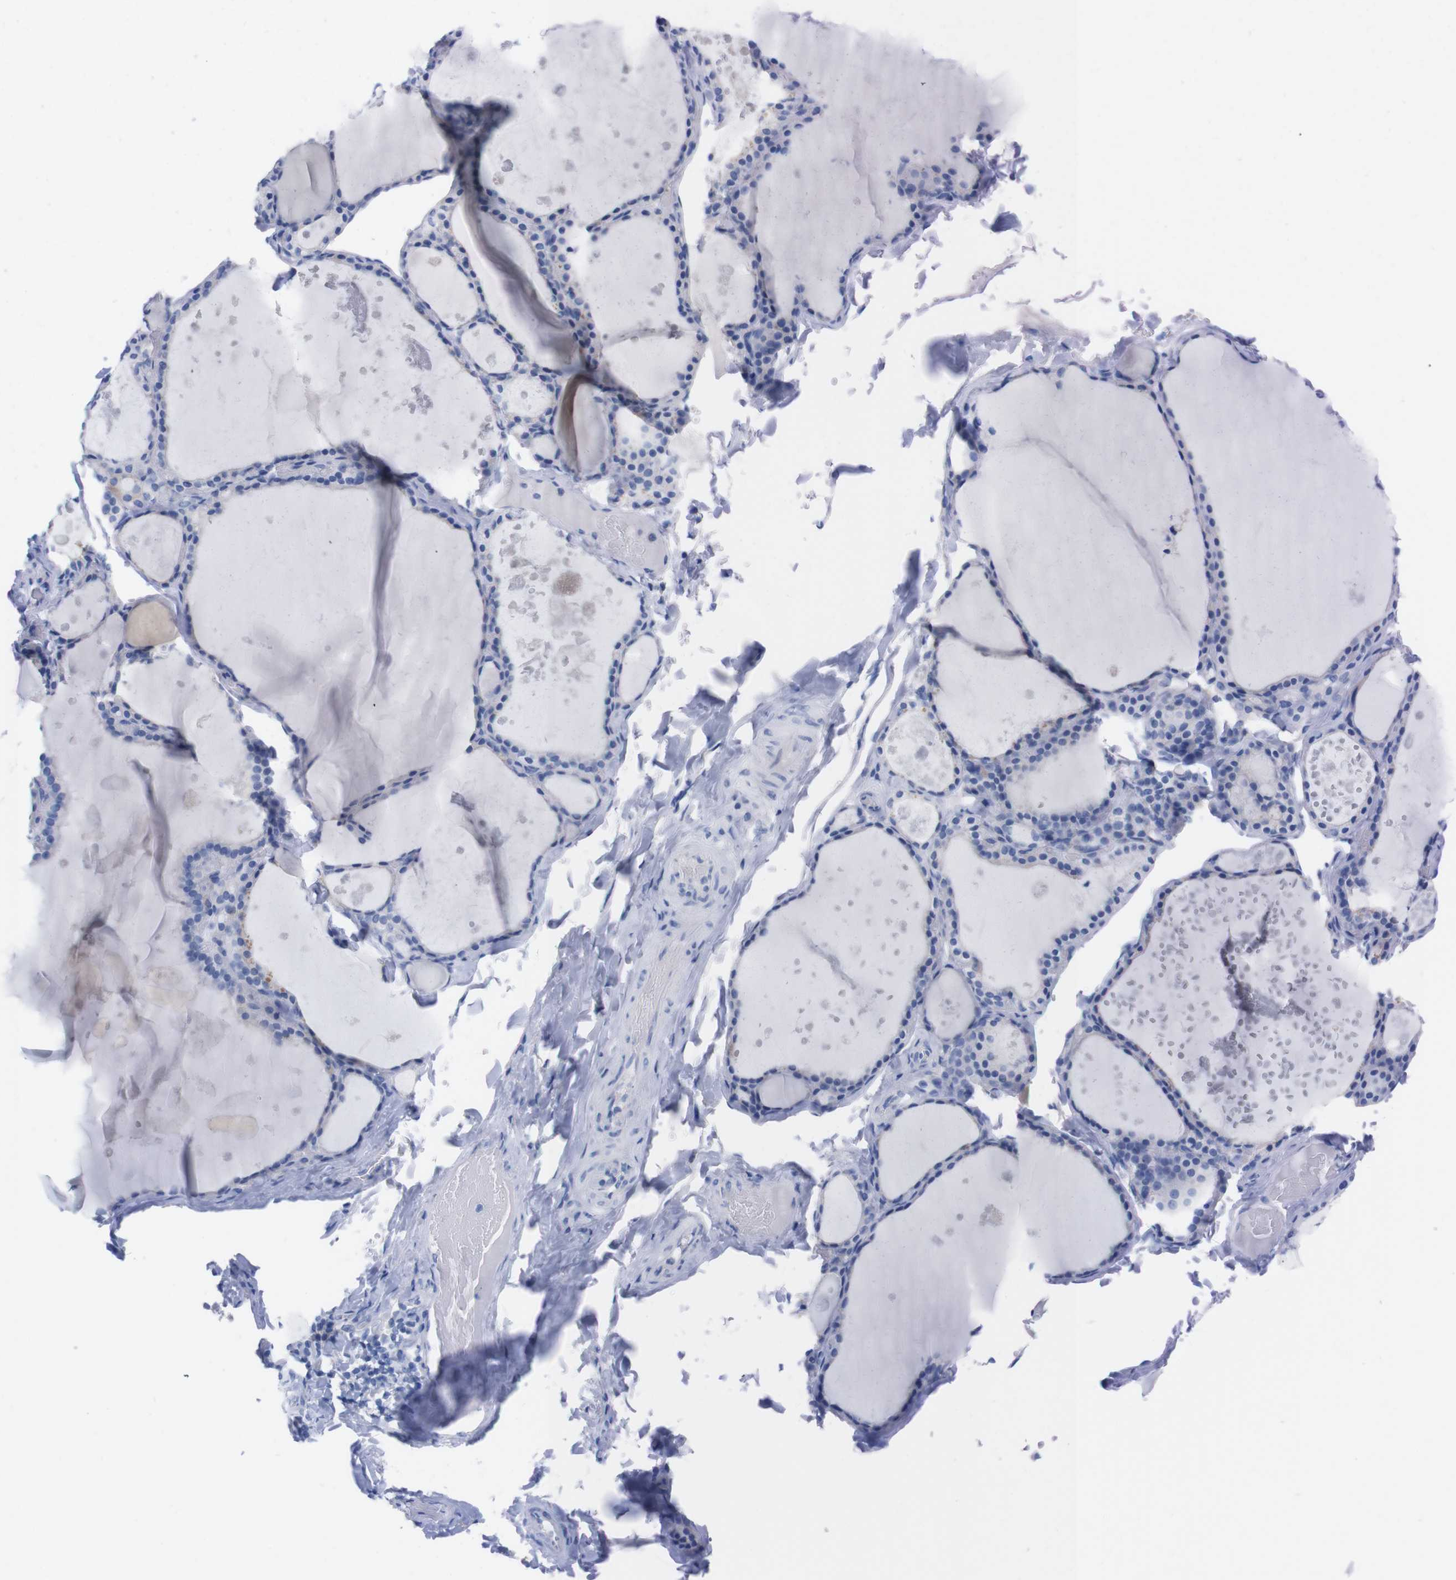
{"staining": {"intensity": "negative", "quantity": "none", "location": "none"}, "tissue": "thyroid gland", "cell_type": "Glandular cells", "image_type": "normal", "snomed": [{"axis": "morphology", "description": "Normal tissue, NOS"}, {"axis": "topography", "description": "Thyroid gland"}], "caption": "Immunohistochemistry image of benign human thyroid gland stained for a protein (brown), which reveals no expression in glandular cells. Brightfield microscopy of immunohistochemistry (IHC) stained with DAB (brown) and hematoxylin (blue), captured at high magnification.", "gene": "TMEM243", "patient": {"sex": "male", "age": 56}}